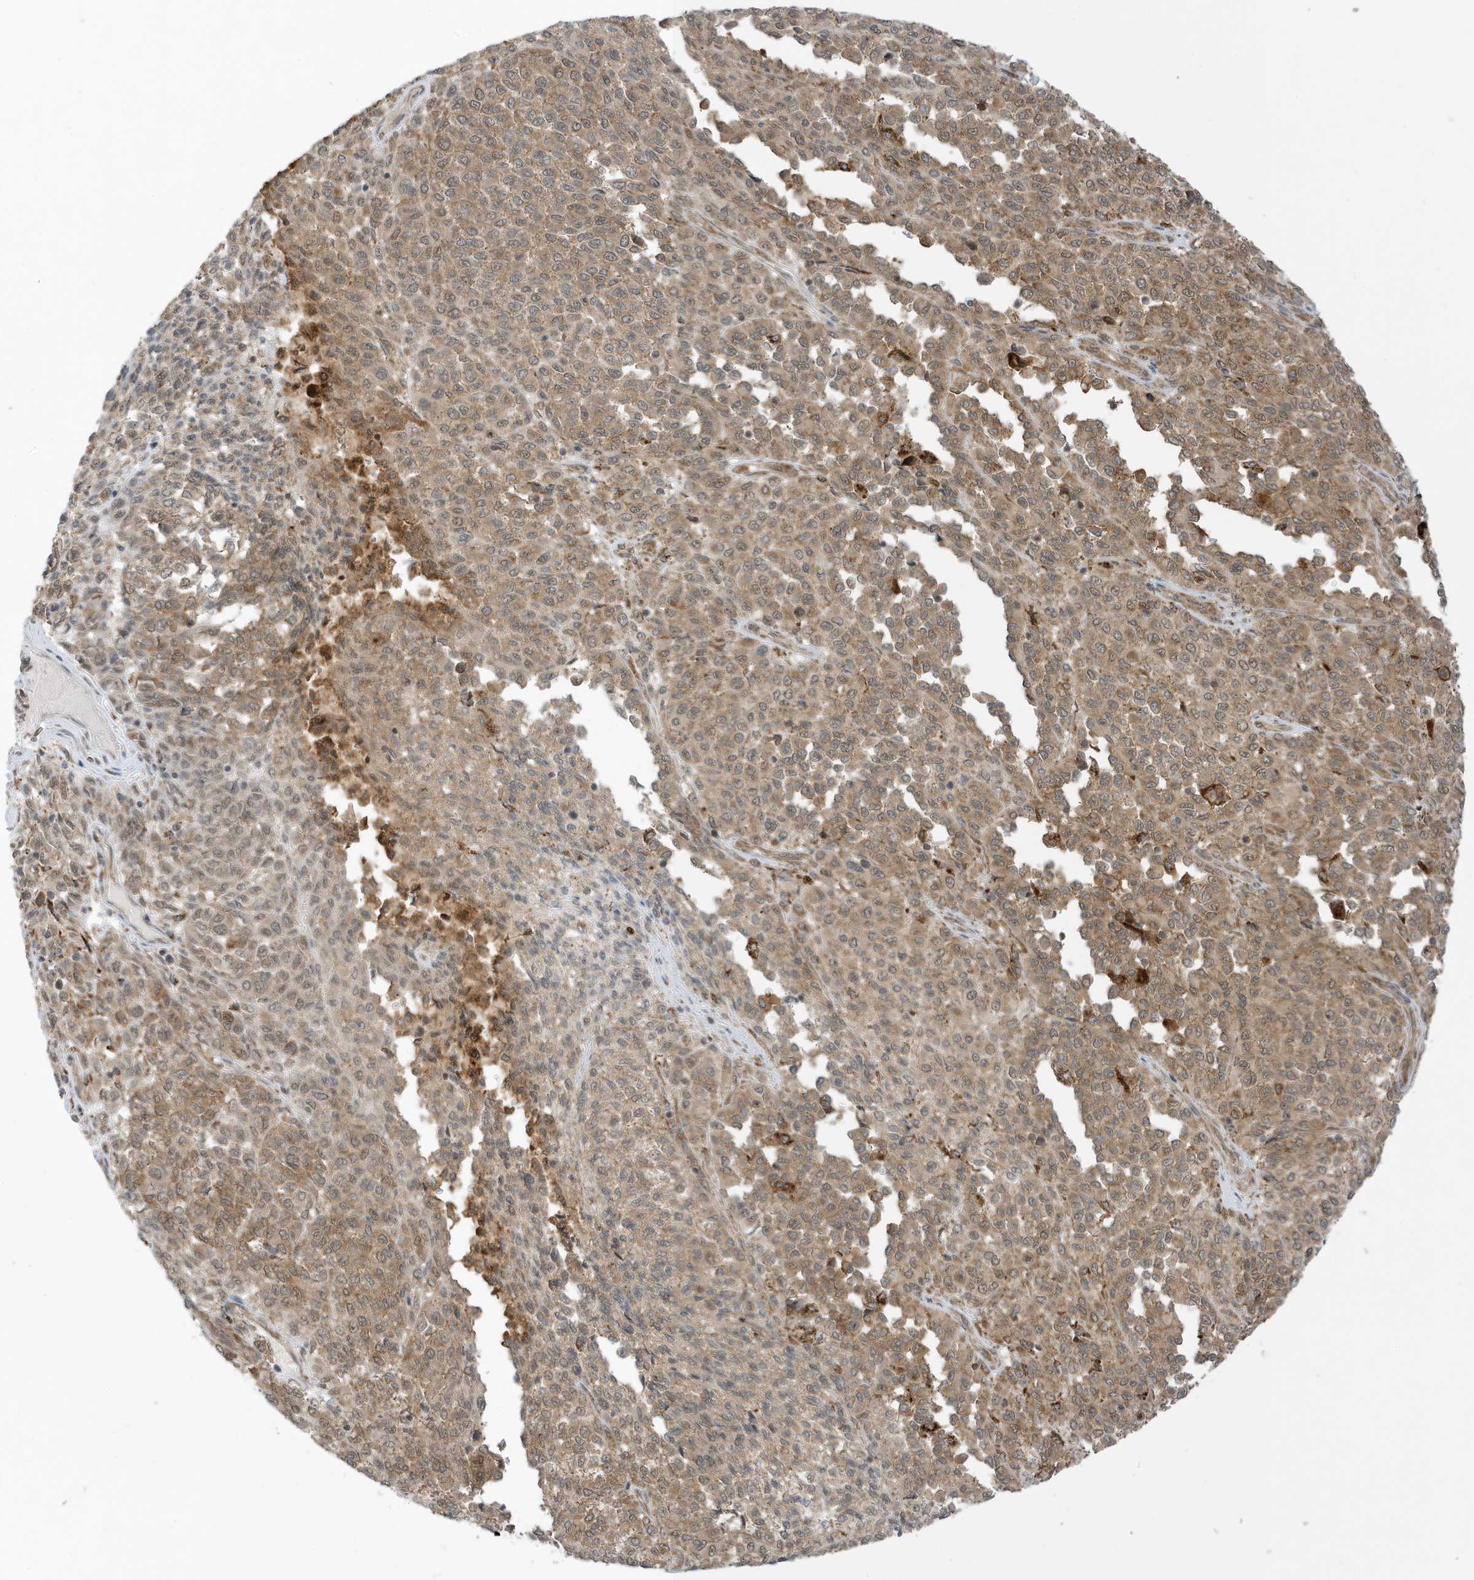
{"staining": {"intensity": "moderate", "quantity": ">75%", "location": "cytoplasmic/membranous"}, "tissue": "melanoma", "cell_type": "Tumor cells", "image_type": "cancer", "snomed": [{"axis": "morphology", "description": "Malignant melanoma, Metastatic site"}, {"axis": "topography", "description": "Pancreas"}], "caption": "A histopathology image showing moderate cytoplasmic/membranous staining in approximately >75% of tumor cells in malignant melanoma (metastatic site), as visualized by brown immunohistochemical staining.", "gene": "DHX36", "patient": {"sex": "female", "age": 30}}